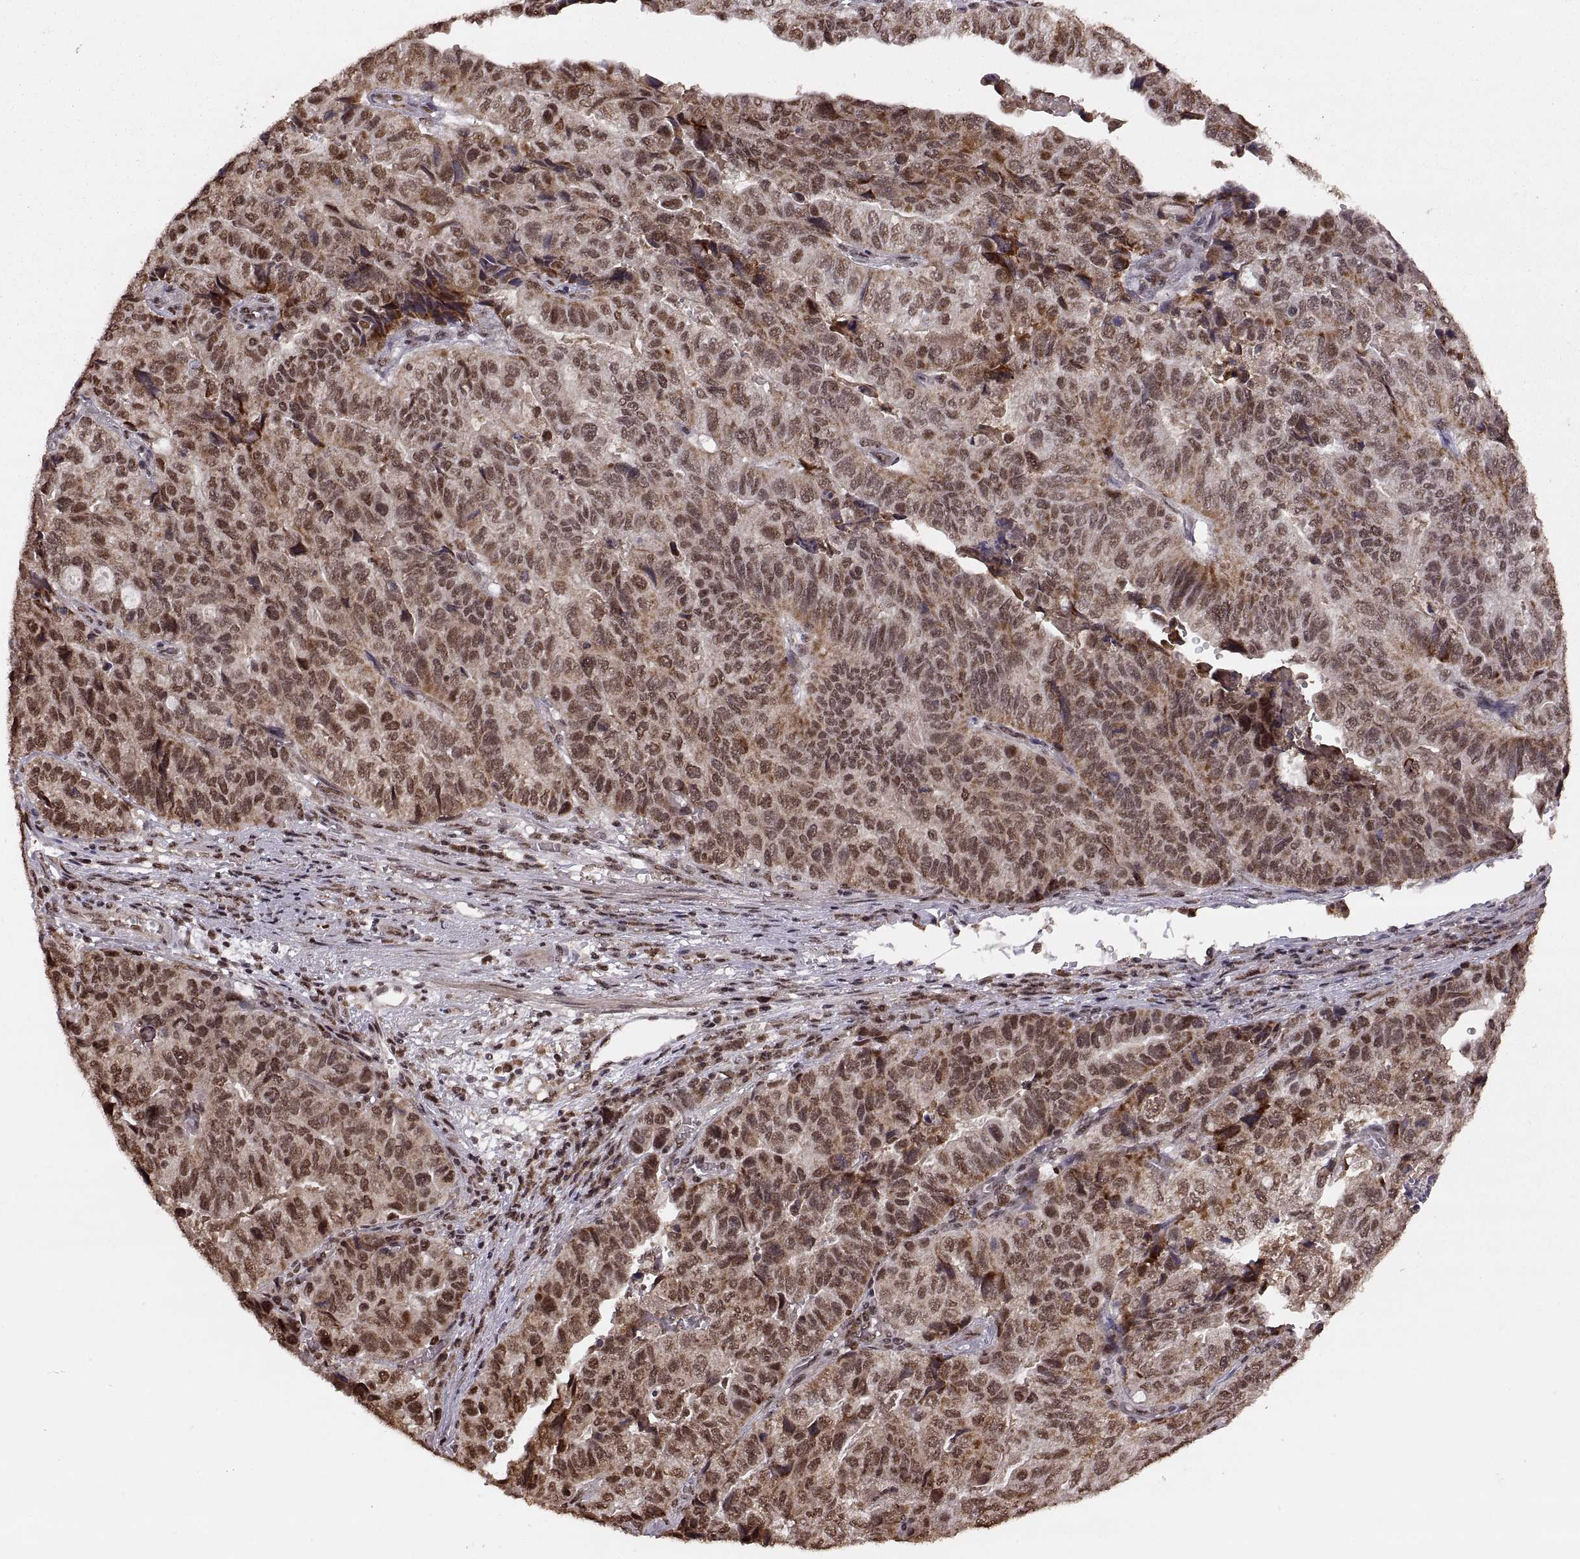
{"staining": {"intensity": "moderate", "quantity": "25%-75%", "location": "cytoplasmic/membranous,nuclear"}, "tissue": "stomach cancer", "cell_type": "Tumor cells", "image_type": "cancer", "snomed": [{"axis": "morphology", "description": "Adenocarcinoma, NOS"}, {"axis": "topography", "description": "Stomach, upper"}], "caption": "A brown stain labels moderate cytoplasmic/membranous and nuclear positivity of a protein in stomach cancer (adenocarcinoma) tumor cells. The staining was performed using DAB, with brown indicating positive protein expression. Nuclei are stained blue with hematoxylin.", "gene": "RFT1", "patient": {"sex": "female", "age": 67}}